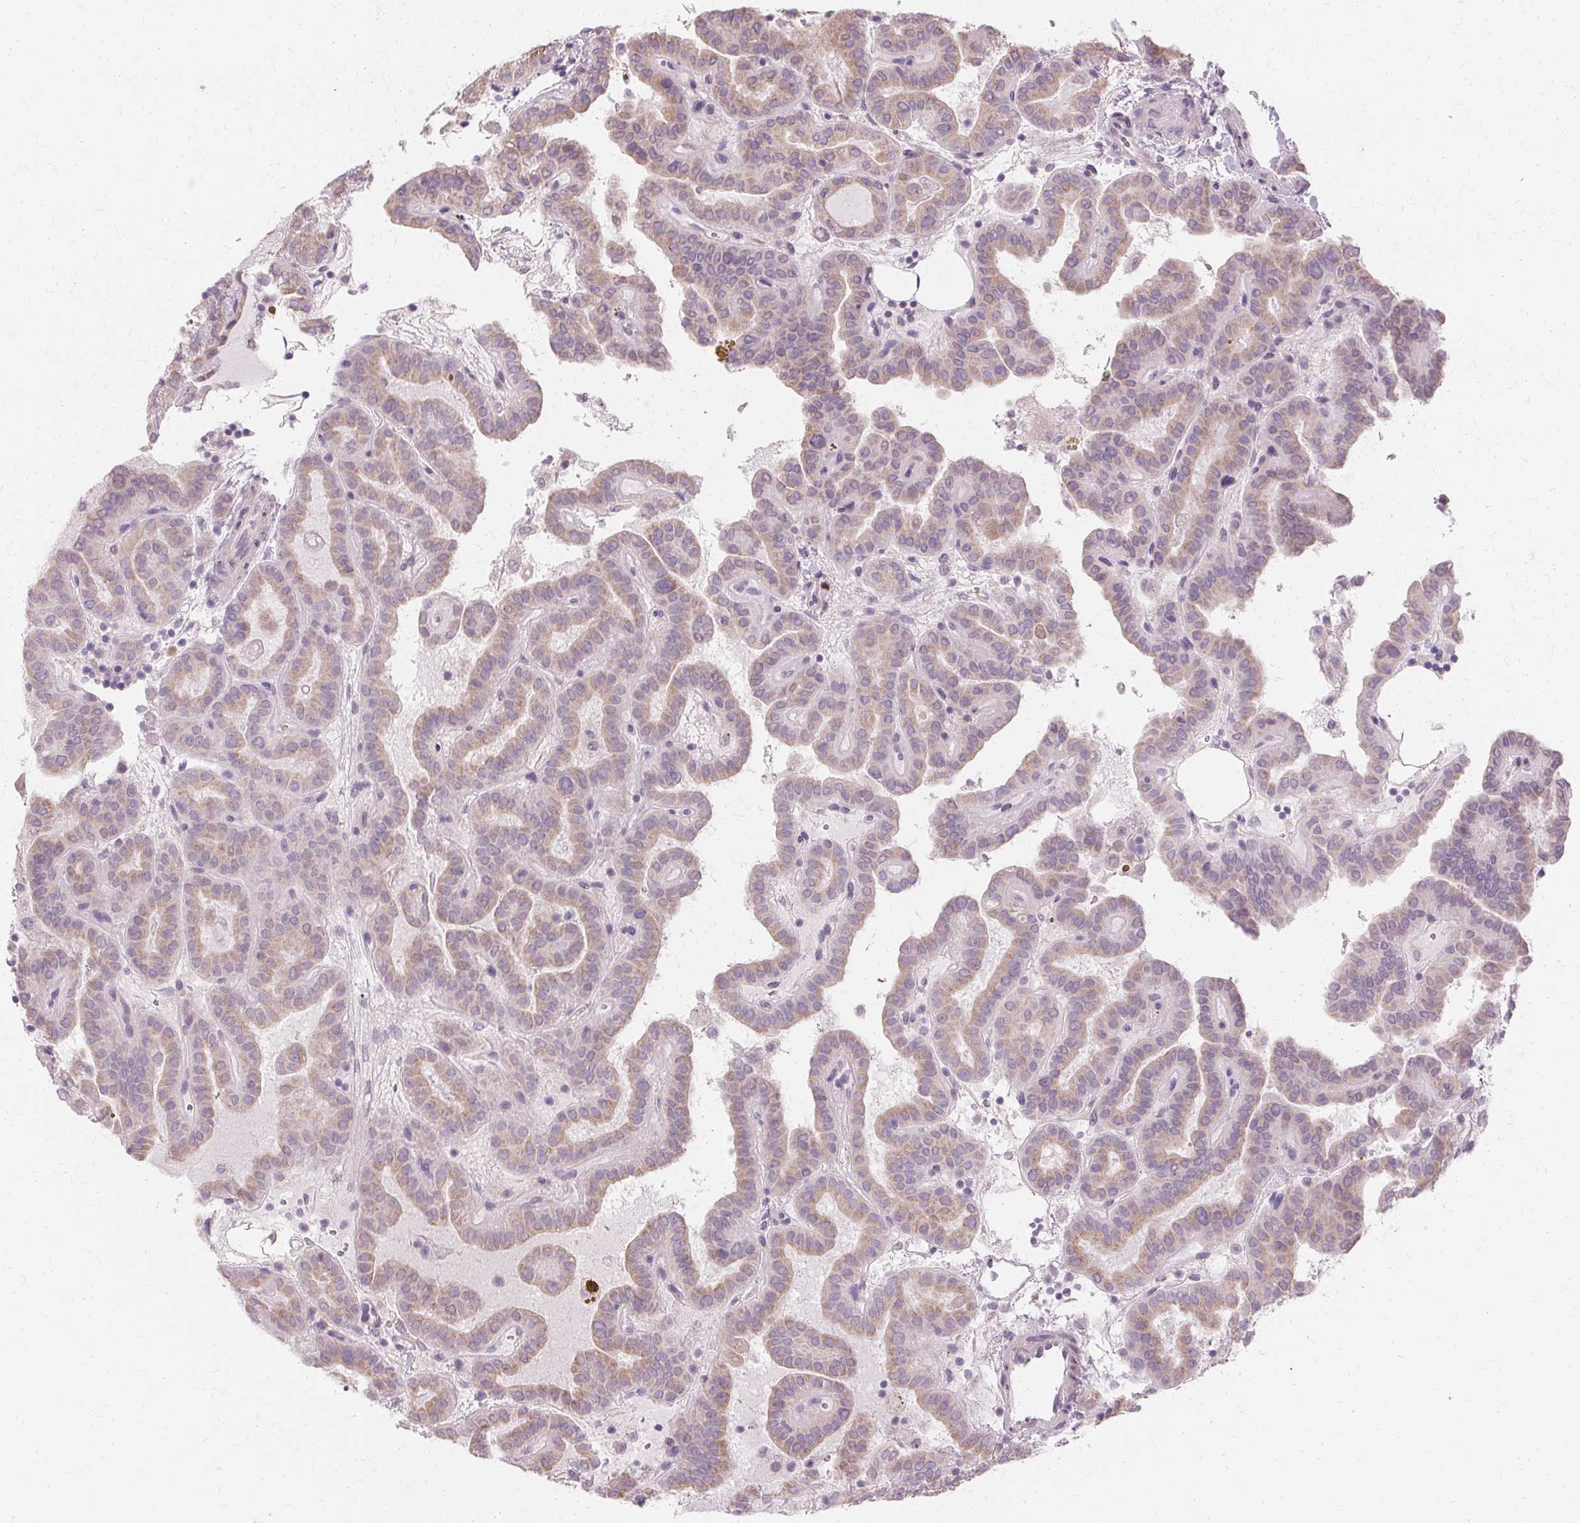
{"staining": {"intensity": "weak", "quantity": ">75%", "location": "cytoplasmic/membranous"}, "tissue": "thyroid cancer", "cell_type": "Tumor cells", "image_type": "cancer", "snomed": [{"axis": "morphology", "description": "Papillary adenocarcinoma, NOS"}, {"axis": "topography", "description": "Thyroid gland"}], "caption": "Thyroid cancer (papillary adenocarcinoma) stained with a protein marker demonstrates weak staining in tumor cells.", "gene": "FCRL3", "patient": {"sex": "female", "age": 46}}